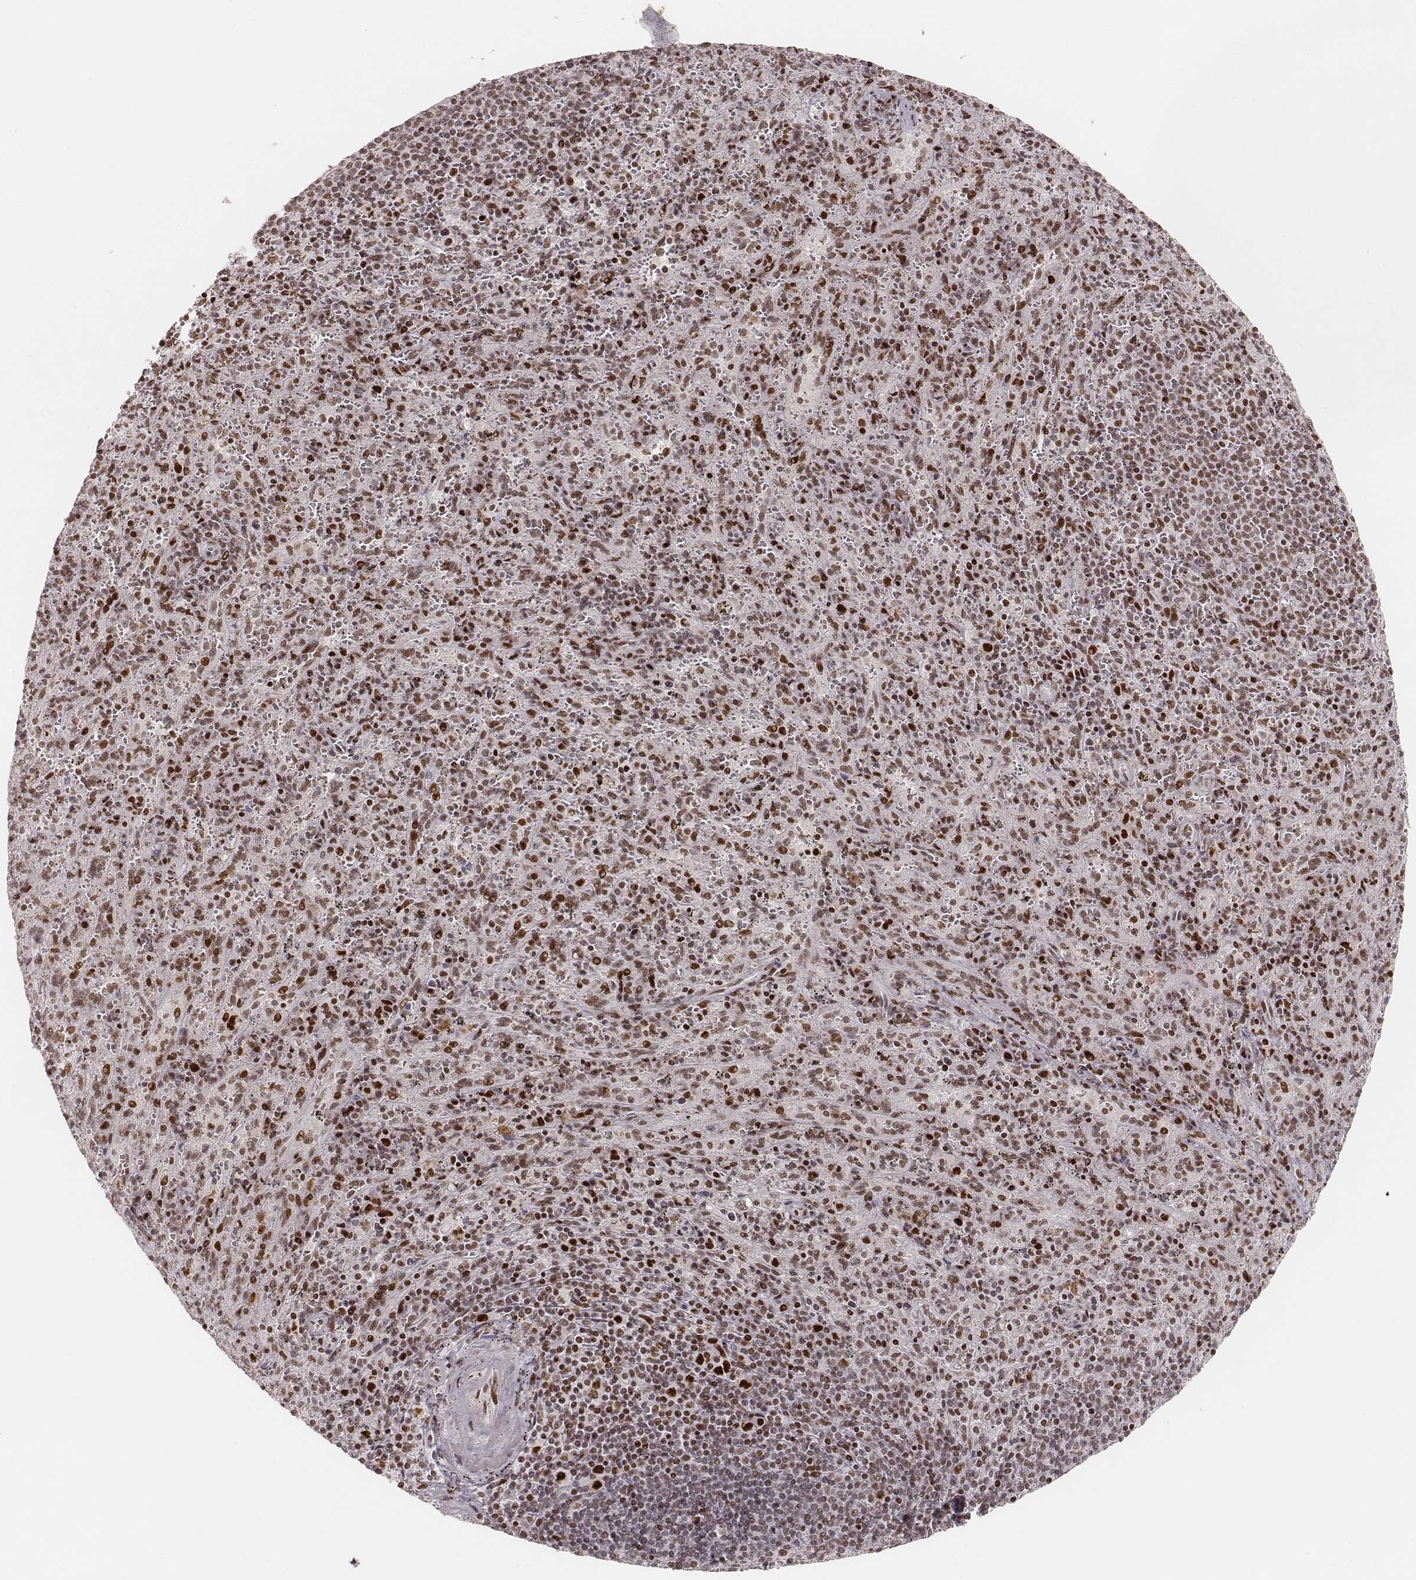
{"staining": {"intensity": "strong", "quantity": ">75%", "location": "nuclear"}, "tissue": "spleen", "cell_type": "Cells in red pulp", "image_type": "normal", "snomed": [{"axis": "morphology", "description": "Normal tissue, NOS"}, {"axis": "topography", "description": "Spleen"}], "caption": "Immunohistochemistry (IHC) (DAB) staining of normal spleen shows strong nuclear protein expression in approximately >75% of cells in red pulp.", "gene": "HNRNPC", "patient": {"sex": "male", "age": 57}}